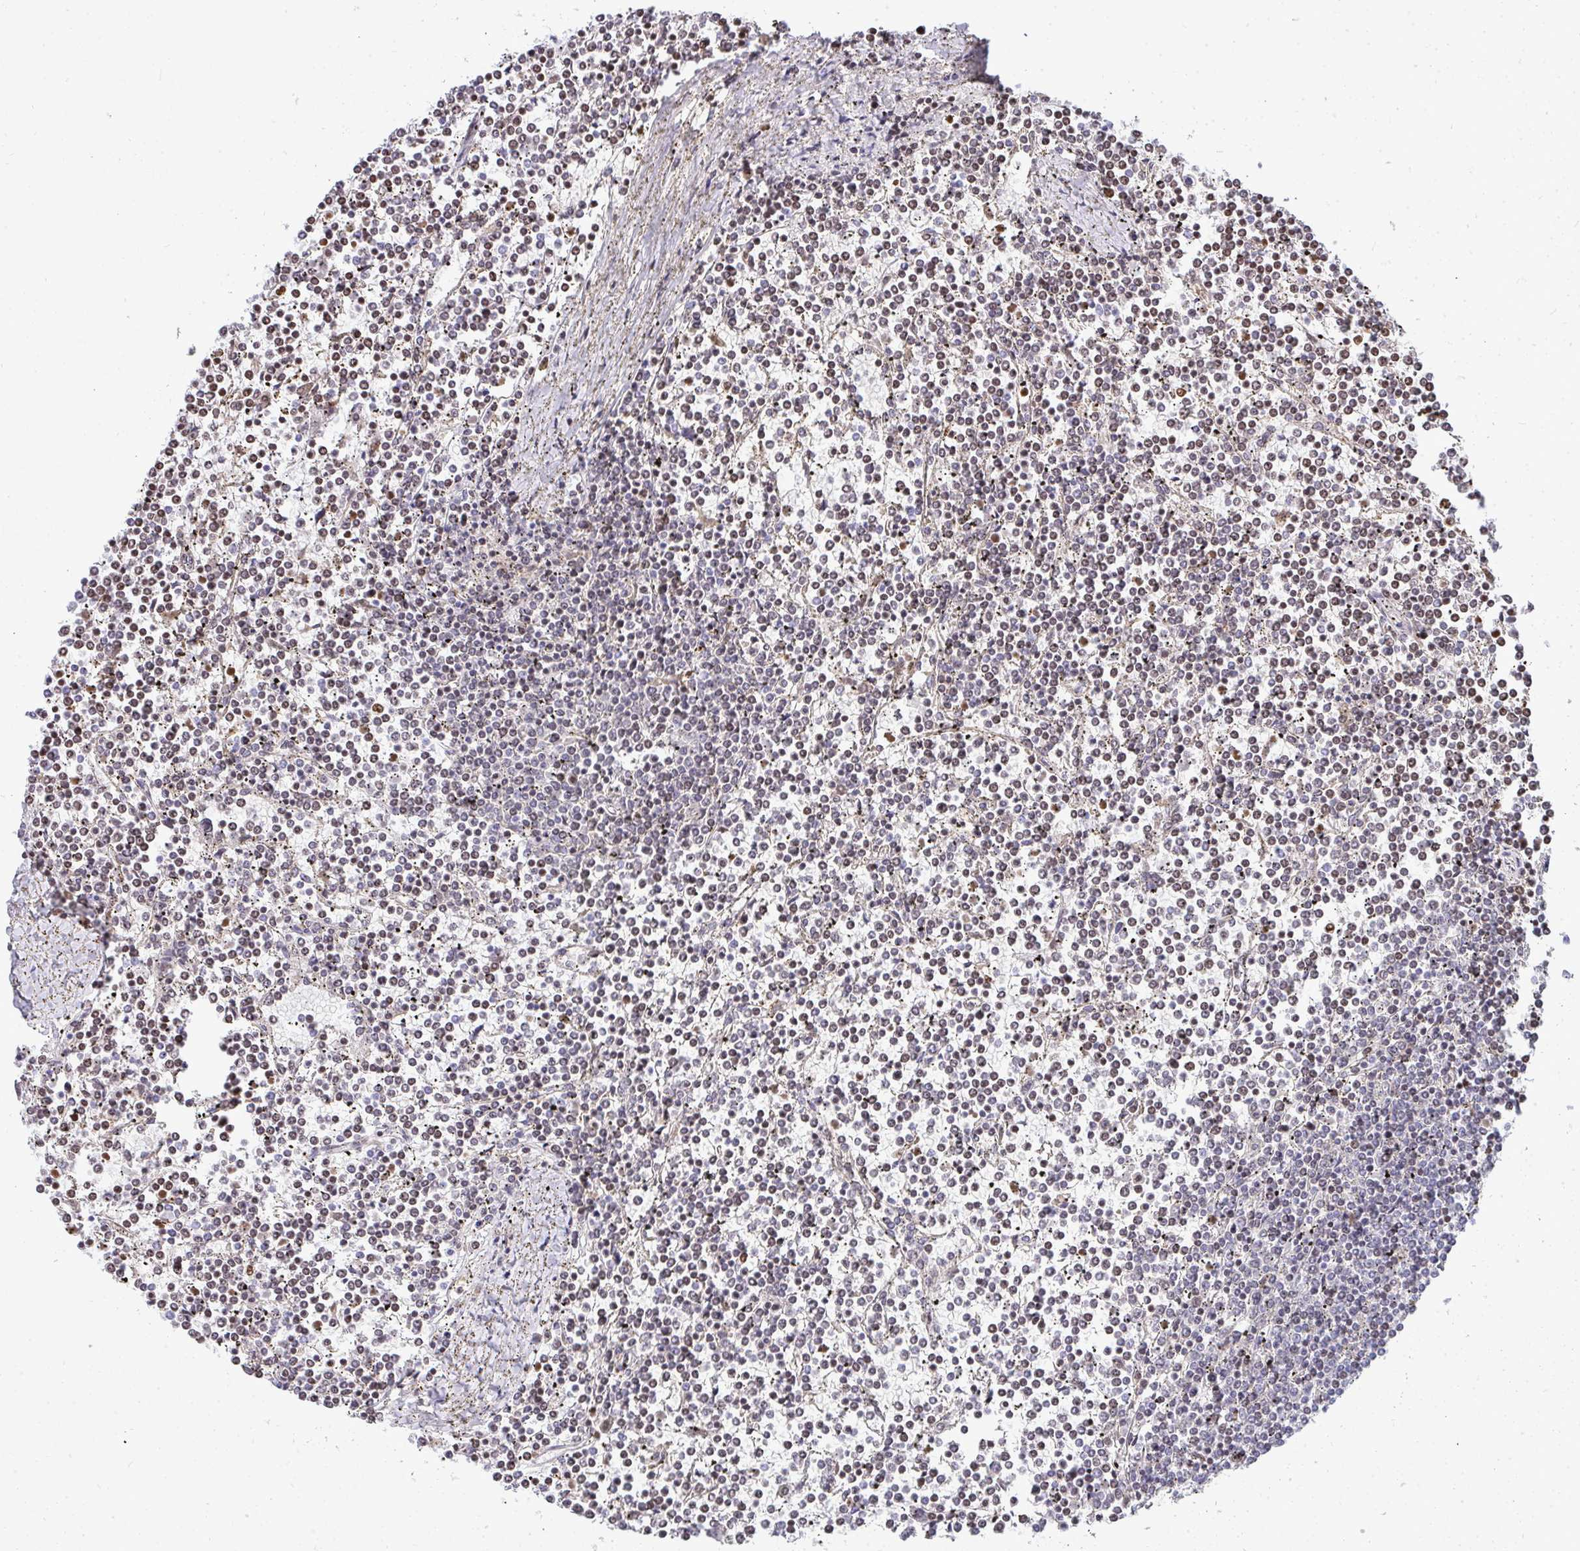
{"staining": {"intensity": "moderate", "quantity": "25%-75%", "location": "nuclear"}, "tissue": "lymphoma", "cell_type": "Tumor cells", "image_type": "cancer", "snomed": [{"axis": "morphology", "description": "Malignant lymphoma, non-Hodgkin's type, Low grade"}, {"axis": "topography", "description": "Spleen"}], "caption": "Tumor cells demonstrate moderate nuclear expression in about 25%-75% of cells in malignant lymphoma, non-Hodgkin's type (low-grade). The staining was performed using DAB (3,3'-diaminobenzidine) to visualize the protein expression in brown, while the nuclei were stained in blue with hematoxylin (Magnification: 20x).", "gene": "ZNF182", "patient": {"sex": "female", "age": 19}}